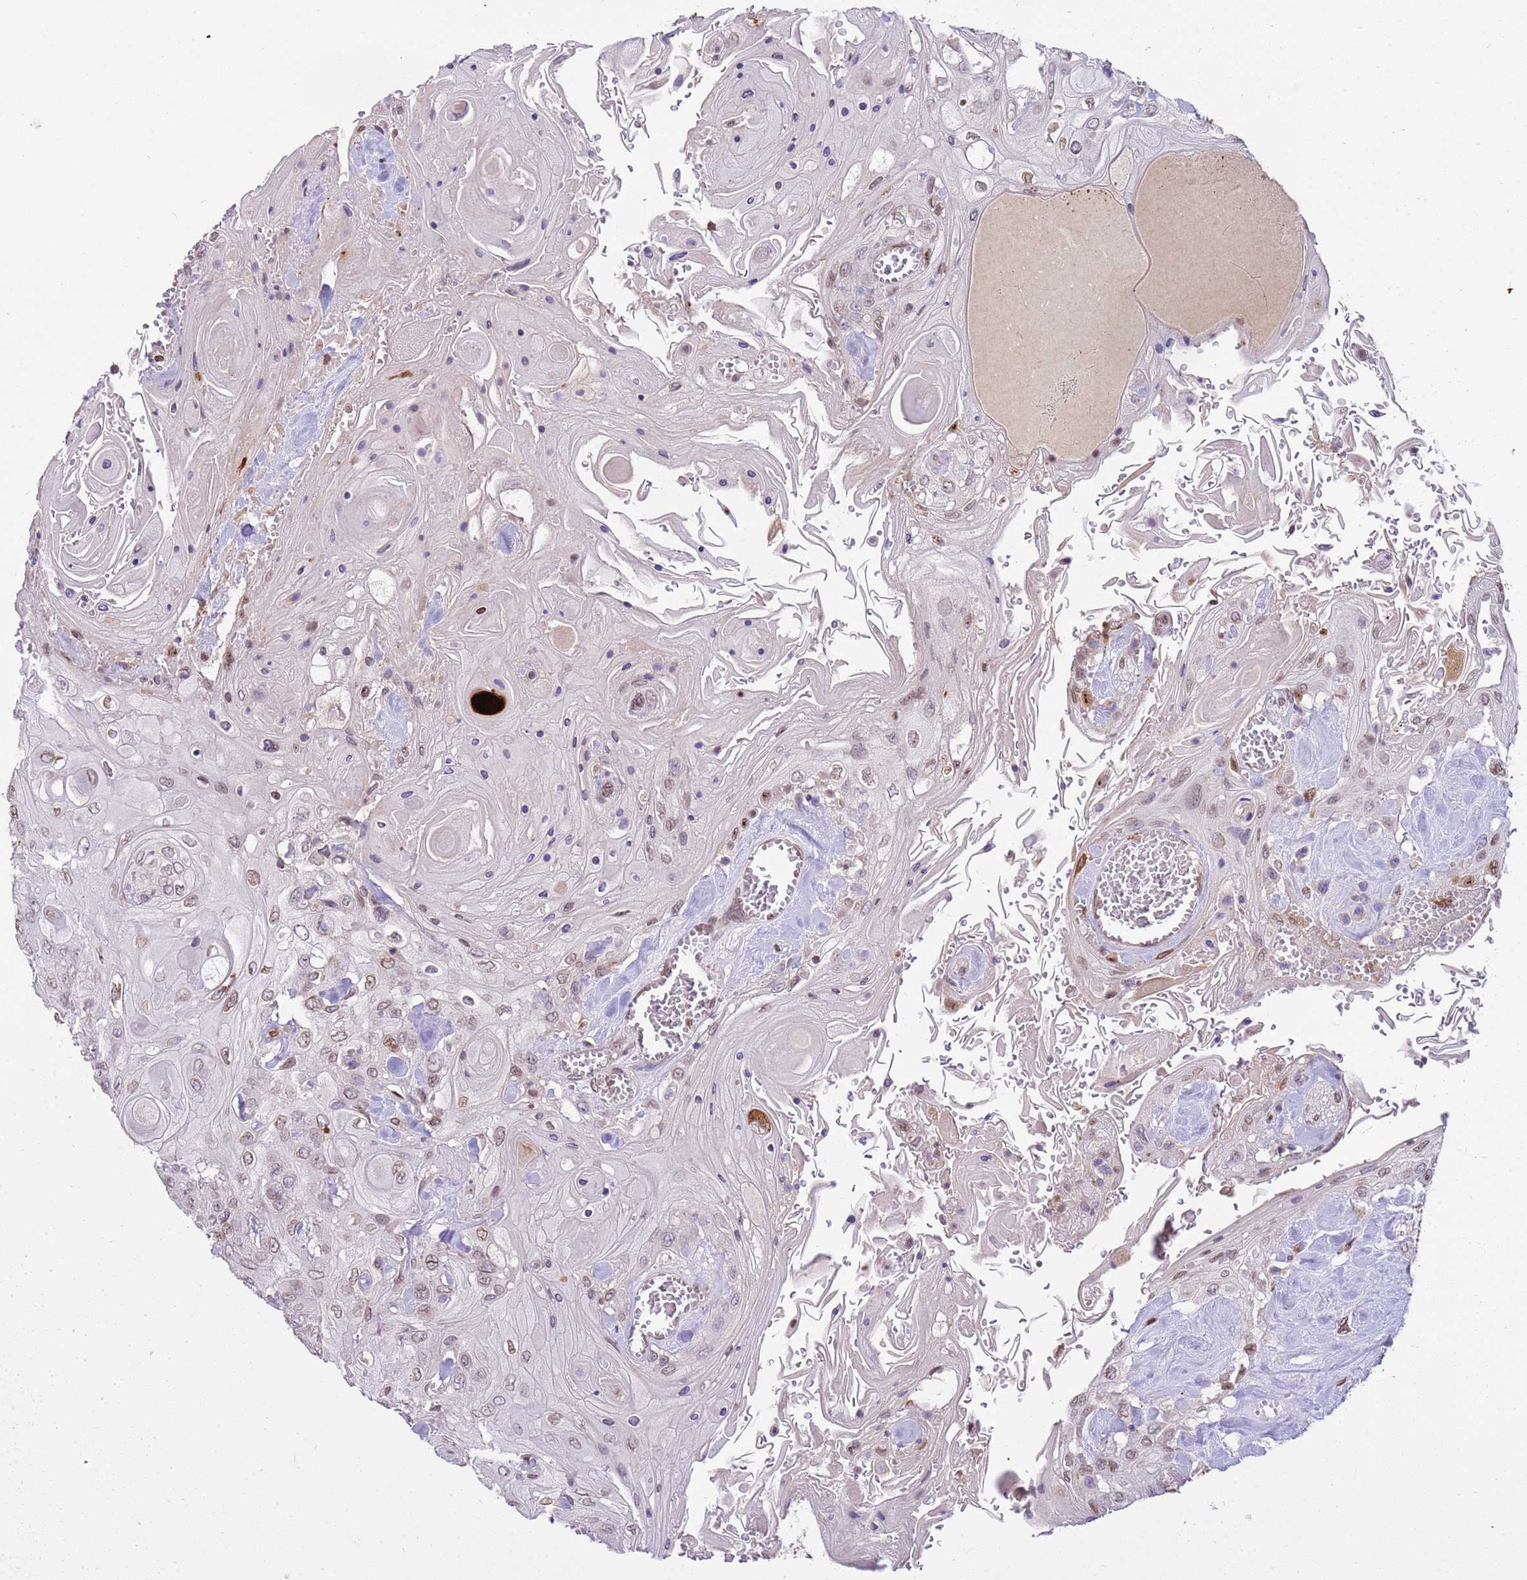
{"staining": {"intensity": "weak", "quantity": "25%-75%", "location": "cytoplasmic/membranous,nuclear"}, "tissue": "head and neck cancer", "cell_type": "Tumor cells", "image_type": "cancer", "snomed": [{"axis": "morphology", "description": "Squamous cell carcinoma, NOS"}, {"axis": "topography", "description": "Head-Neck"}], "caption": "Immunohistochemical staining of head and neck cancer (squamous cell carcinoma) exhibits low levels of weak cytoplasmic/membranous and nuclear protein positivity in approximately 25%-75% of tumor cells.", "gene": "TMEM47", "patient": {"sex": "female", "age": 43}}